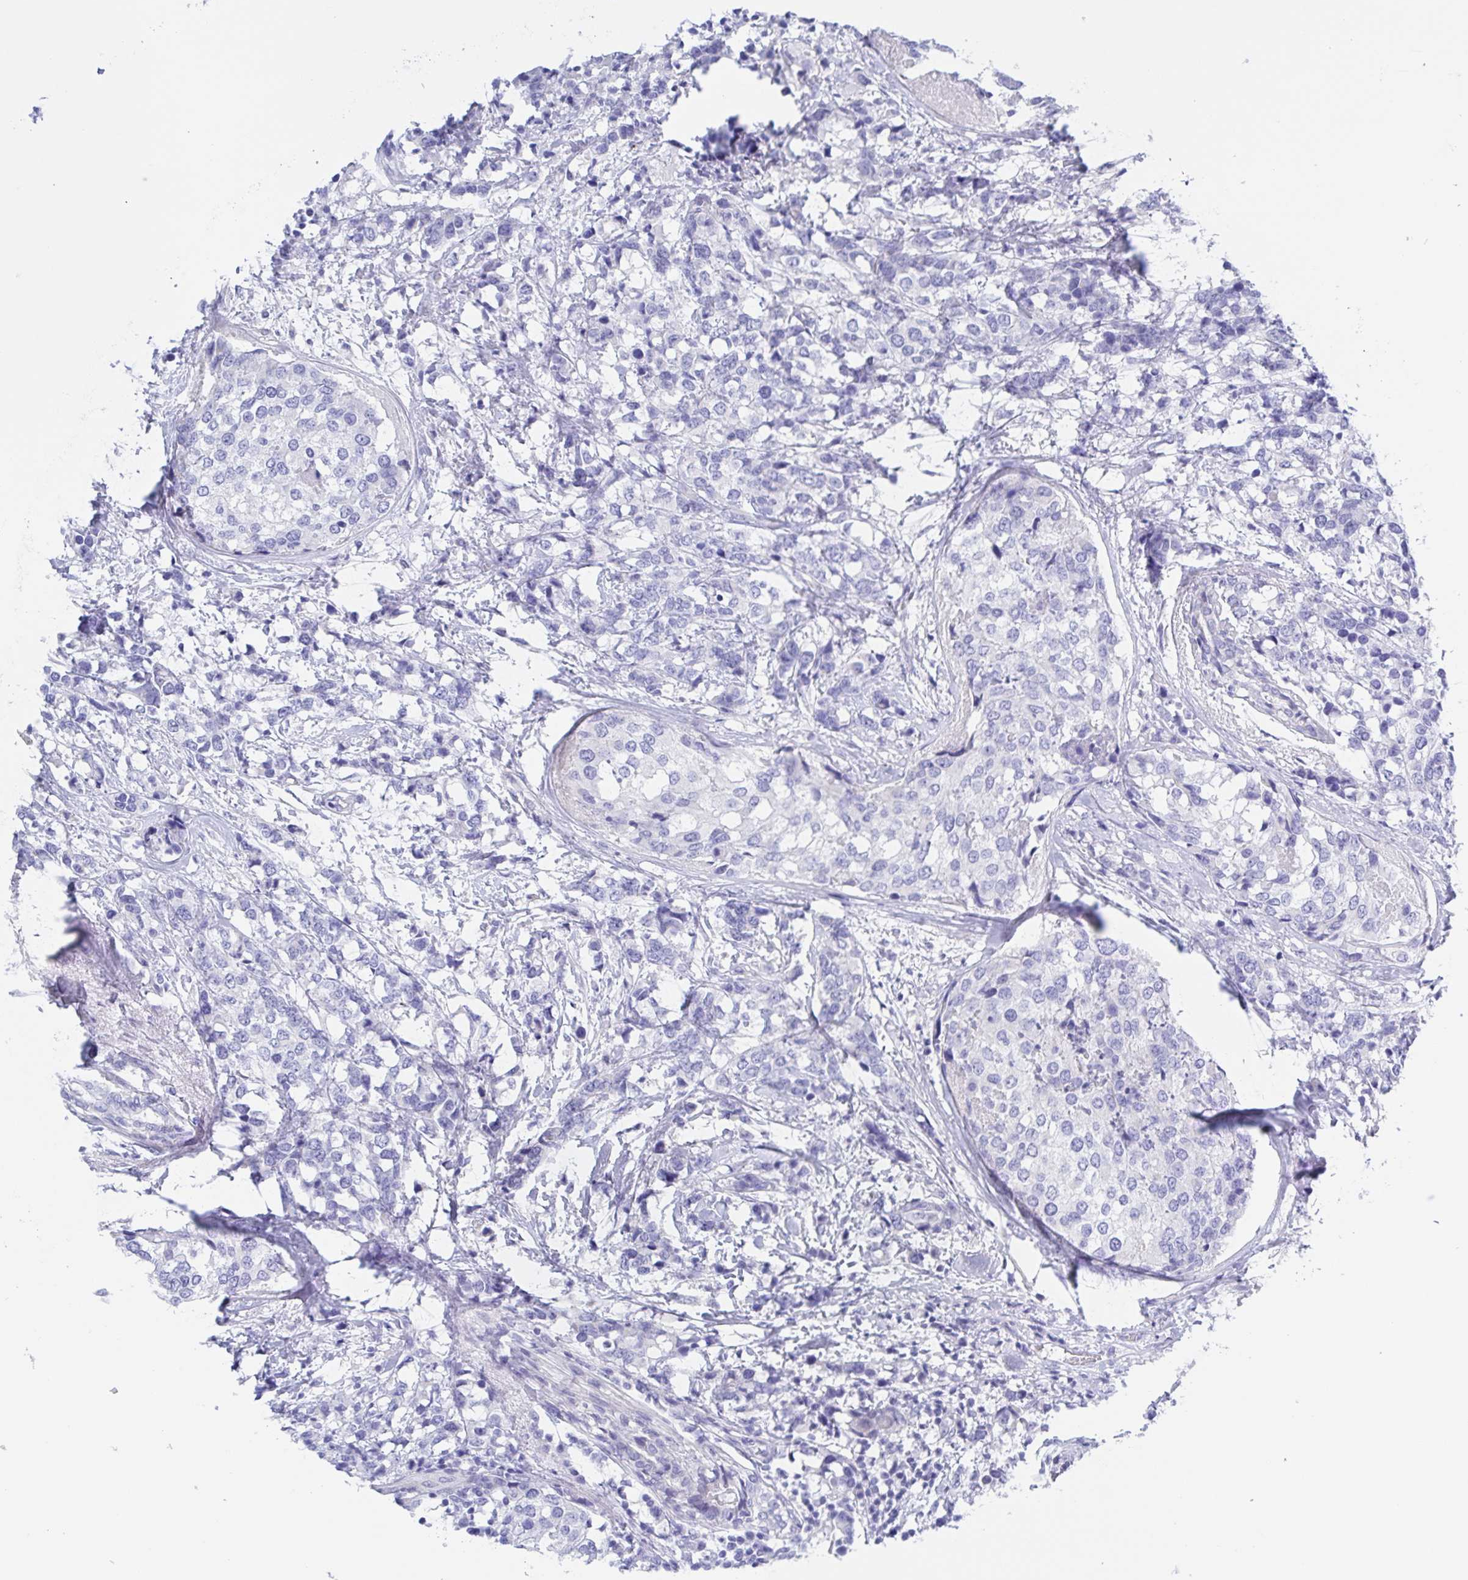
{"staining": {"intensity": "negative", "quantity": "none", "location": "none"}, "tissue": "breast cancer", "cell_type": "Tumor cells", "image_type": "cancer", "snomed": [{"axis": "morphology", "description": "Lobular carcinoma"}, {"axis": "topography", "description": "Breast"}], "caption": "DAB immunohistochemical staining of breast lobular carcinoma exhibits no significant positivity in tumor cells. (Stains: DAB immunohistochemistry (IHC) with hematoxylin counter stain, Microscopy: brightfield microscopy at high magnification).", "gene": "MUCL3", "patient": {"sex": "female", "age": 59}}